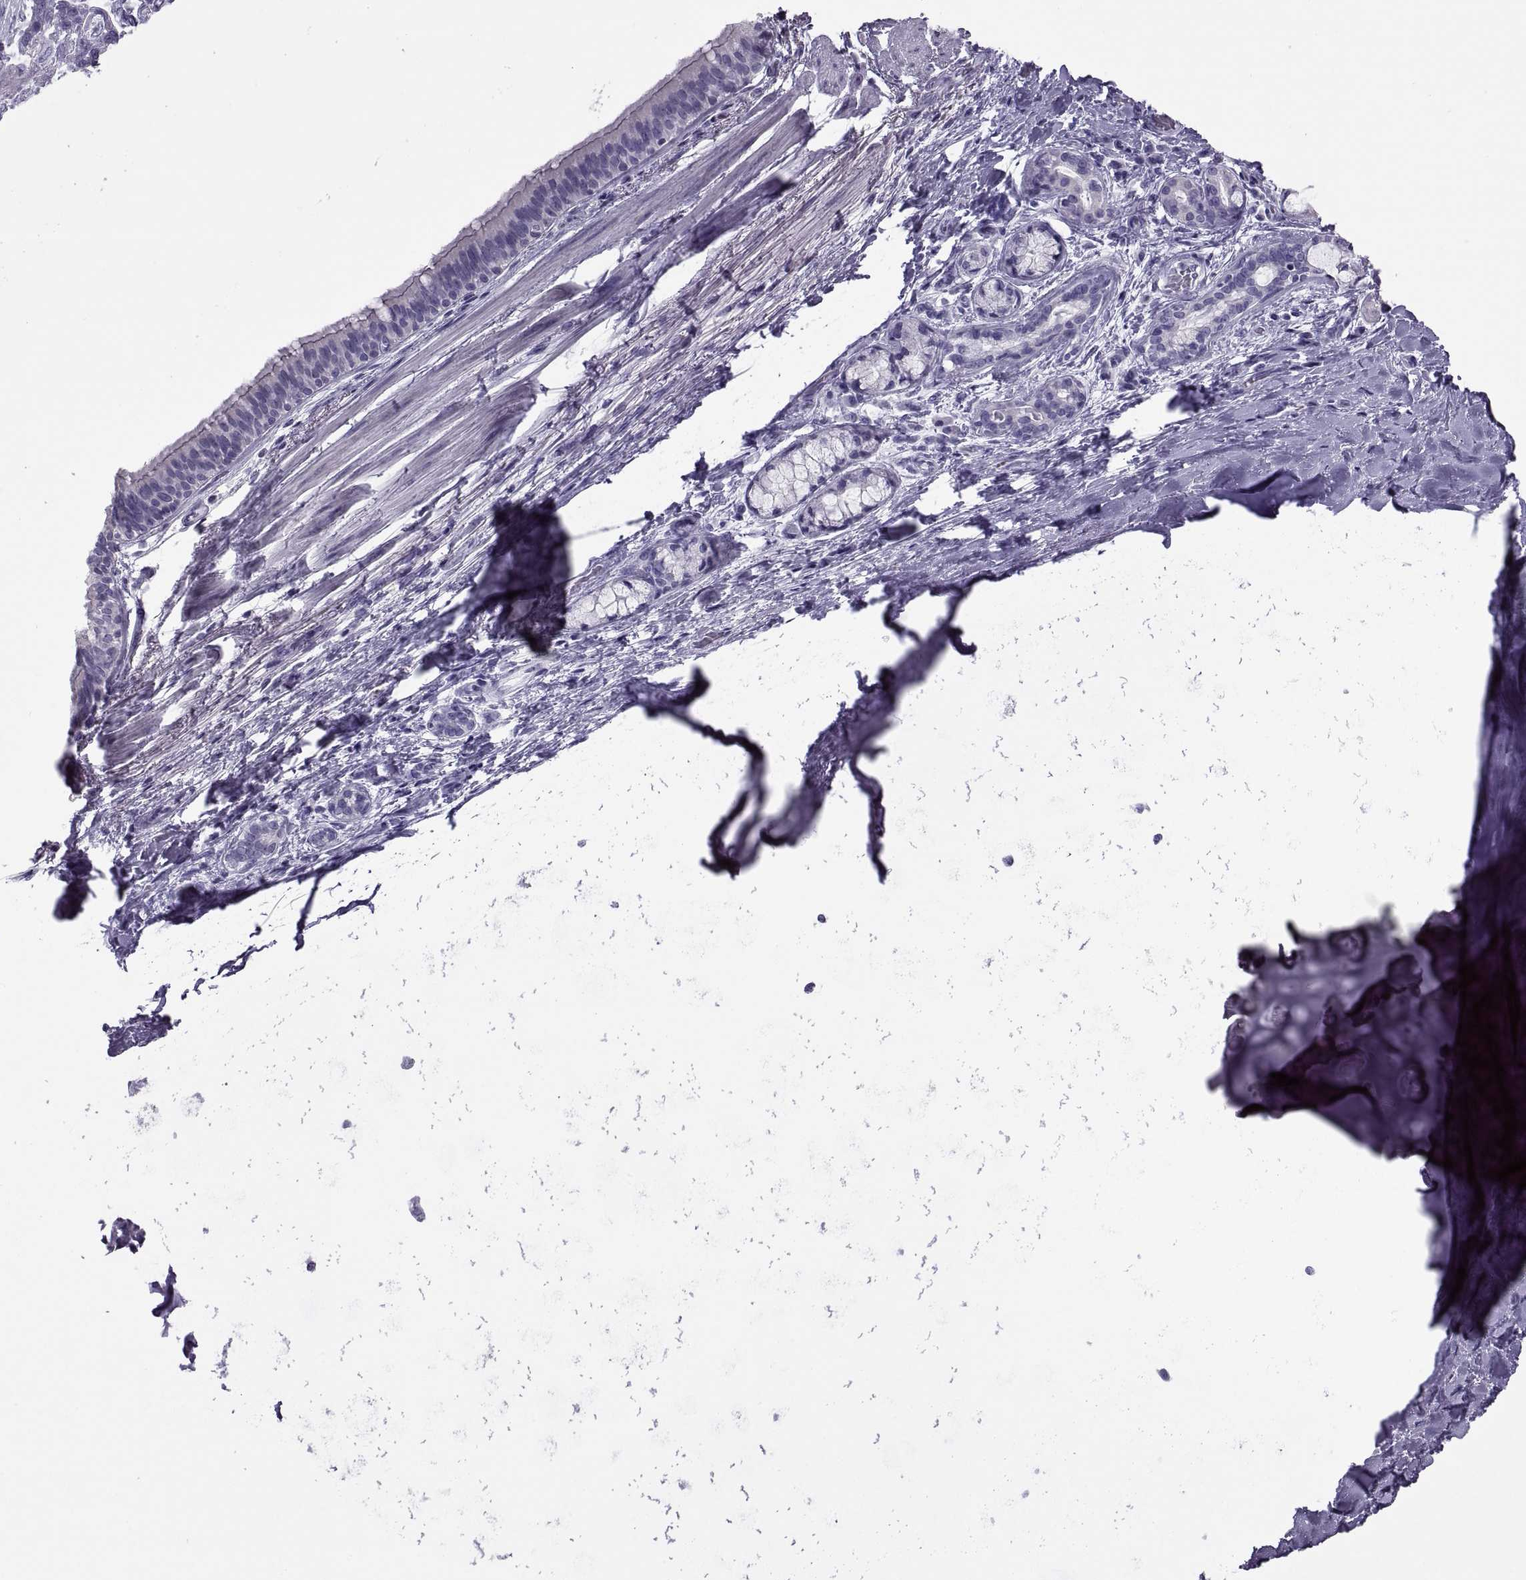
{"staining": {"intensity": "negative", "quantity": "none", "location": "none"}, "tissue": "bronchus", "cell_type": "Respiratory epithelial cells", "image_type": "normal", "snomed": [{"axis": "morphology", "description": "Normal tissue, NOS"}, {"axis": "morphology", "description": "Squamous cell carcinoma, NOS"}, {"axis": "topography", "description": "Bronchus"}, {"axis": "topography", "description": "Lung"}], "caption": "Bronchus was stained to show a protein in brown. There is no significant positivity in respiratory epithelial cells.", "gene": "RLBP1", "patient": {"sex": "male", "age": 69}}